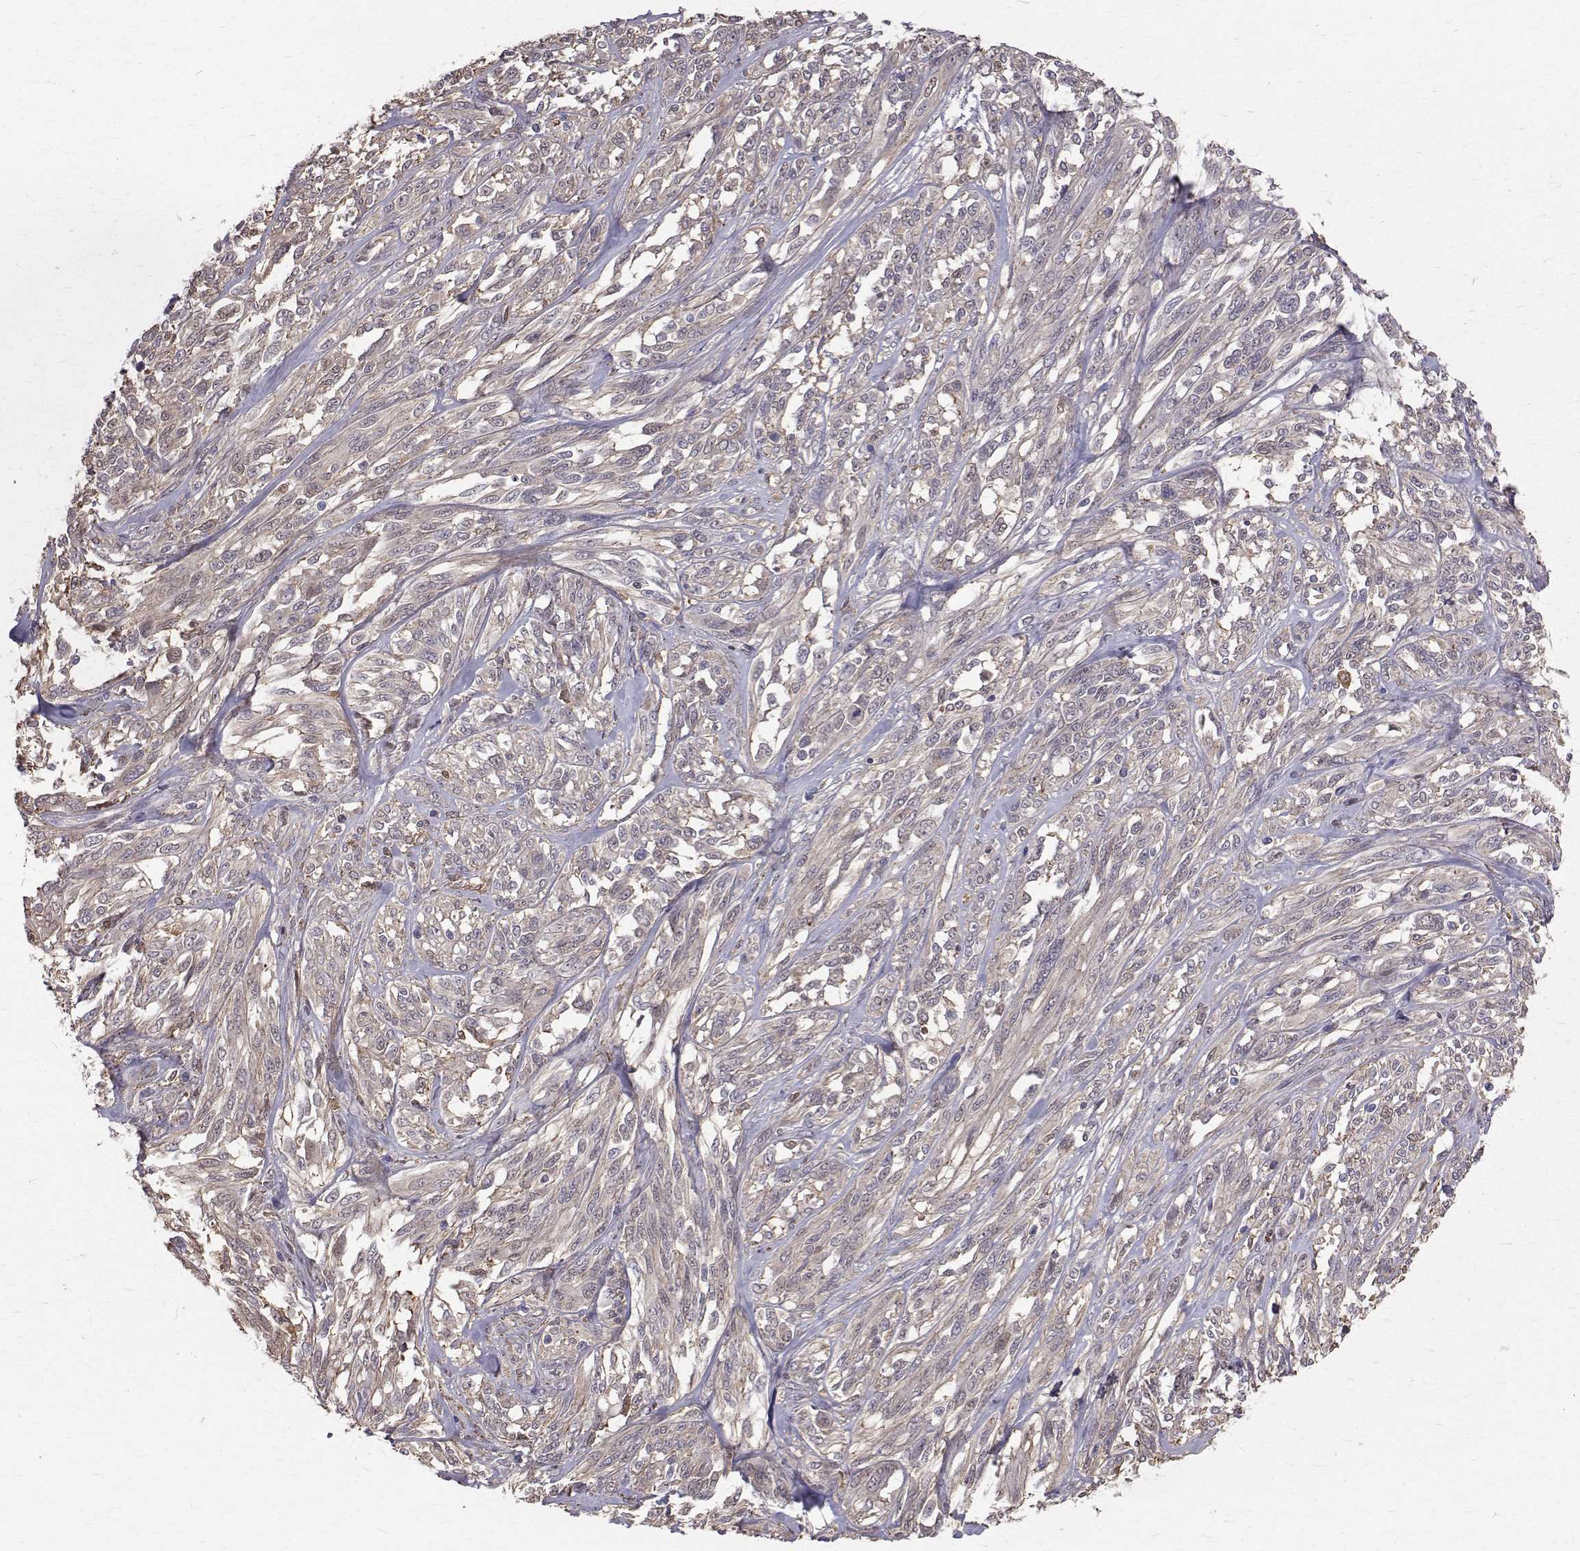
{"staining": {"intensity": "negative", "quantity": "none", "location": "none"}, "tissue": "melanoma", "cell_type": "Tumor cells", "image_type": "cancer", "snomed": [{"axis": "morphology", "description": "Malignant melanoma, NOS"}, {"axis": "topography", "description": "Skin"}], "caption": "Tumor cells are negative for protein expression in human malignant melanoma.", "gene": "CCDC89", "patient": {"sex": "female", "age": 91}}